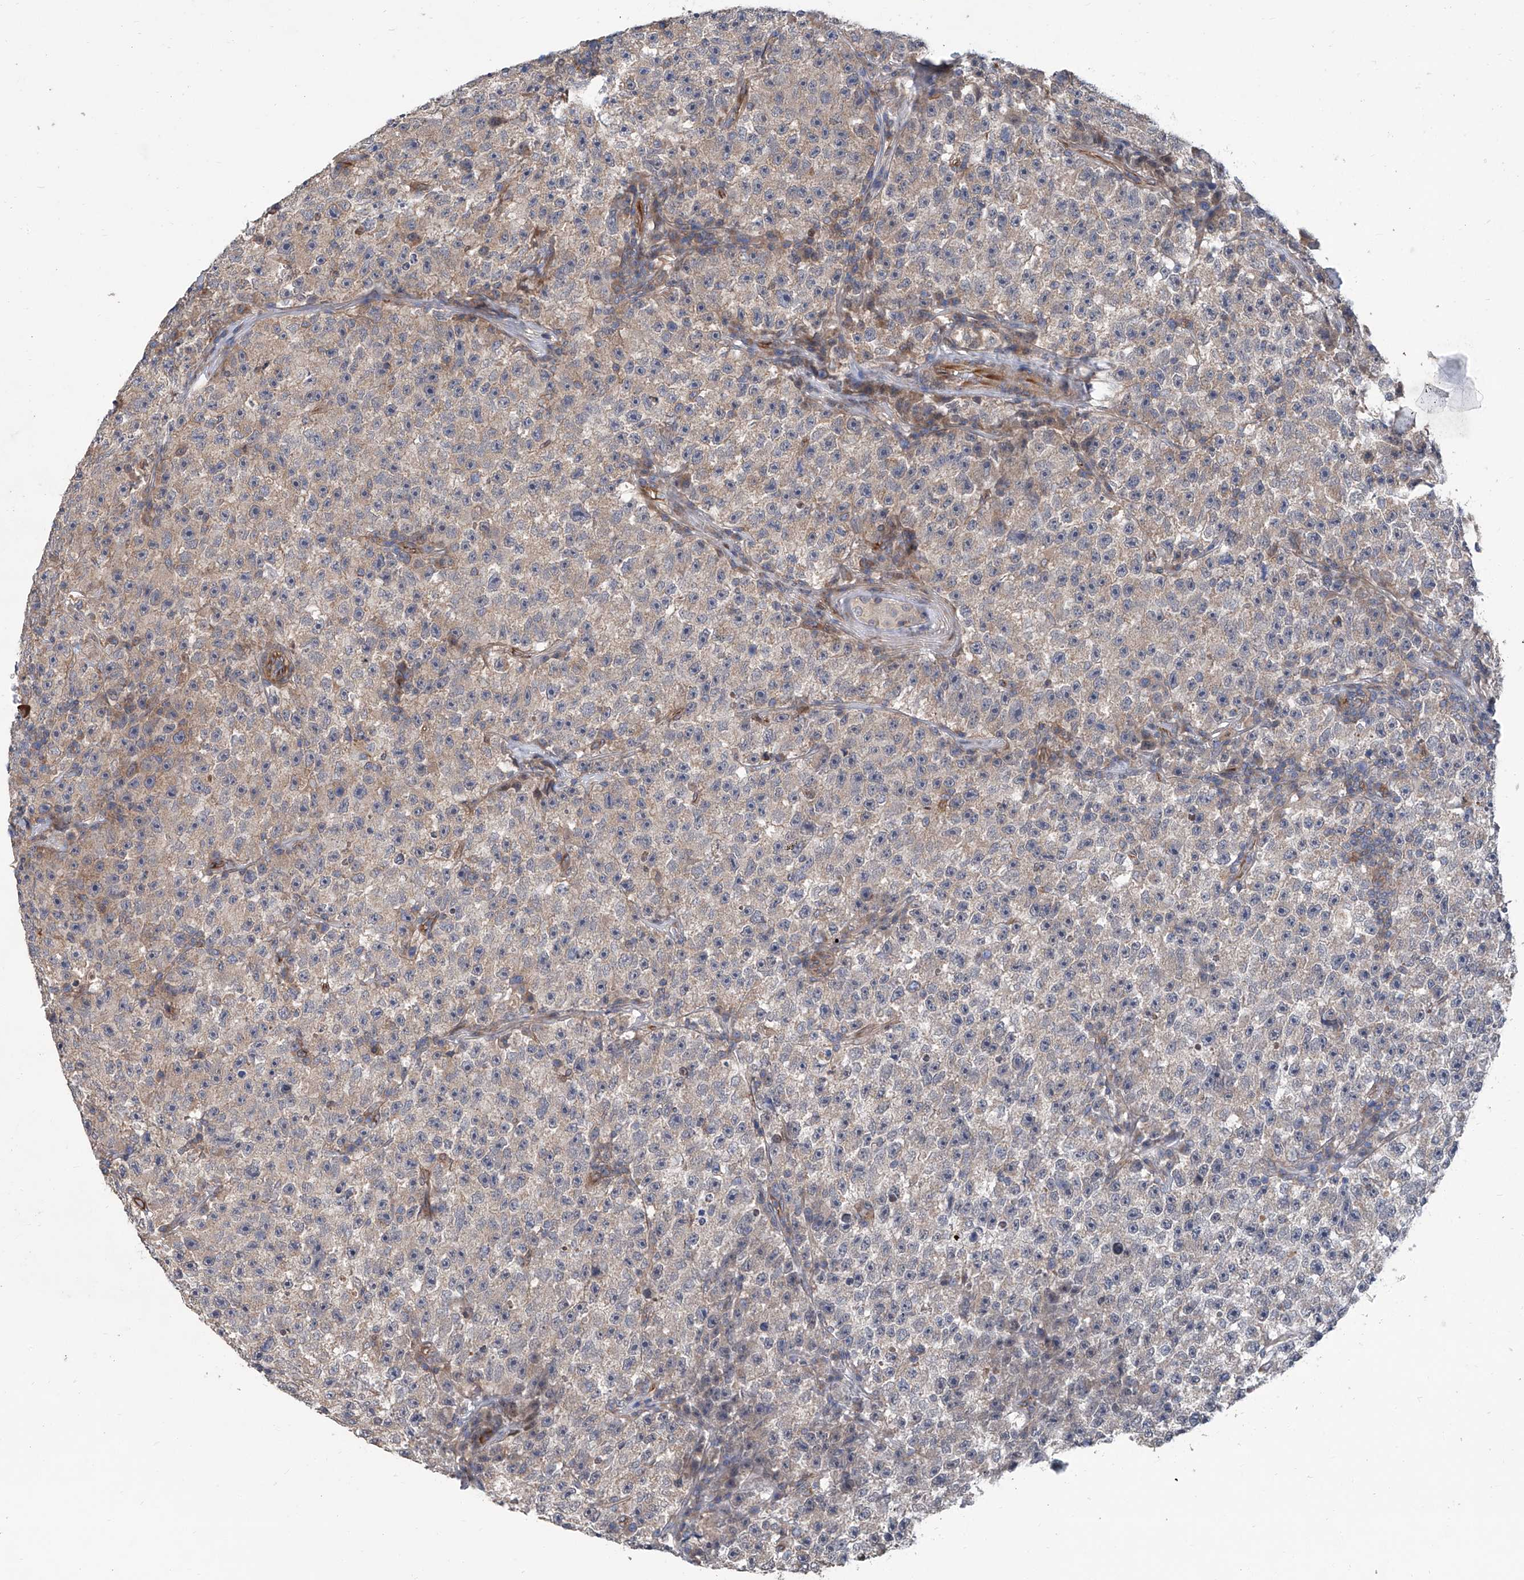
{"staining": {"intensity": "negative", "quantity": "none", "location": "none"}, "tissue": "testis cancer", "cell_type": "Tumor cells", "image_type": "cancer", "snomed": [{"axis": "morphology", "description": "Seminoma, NOS"}, {"axis": "topography", "description": "Testis"}], "caption": "Tumor cells are negative for protein expression in human seminoma (testis). Nuclei are stained in blue.", "gene": "EIF2D", "patient": {"sex": "male", "age": 22}}